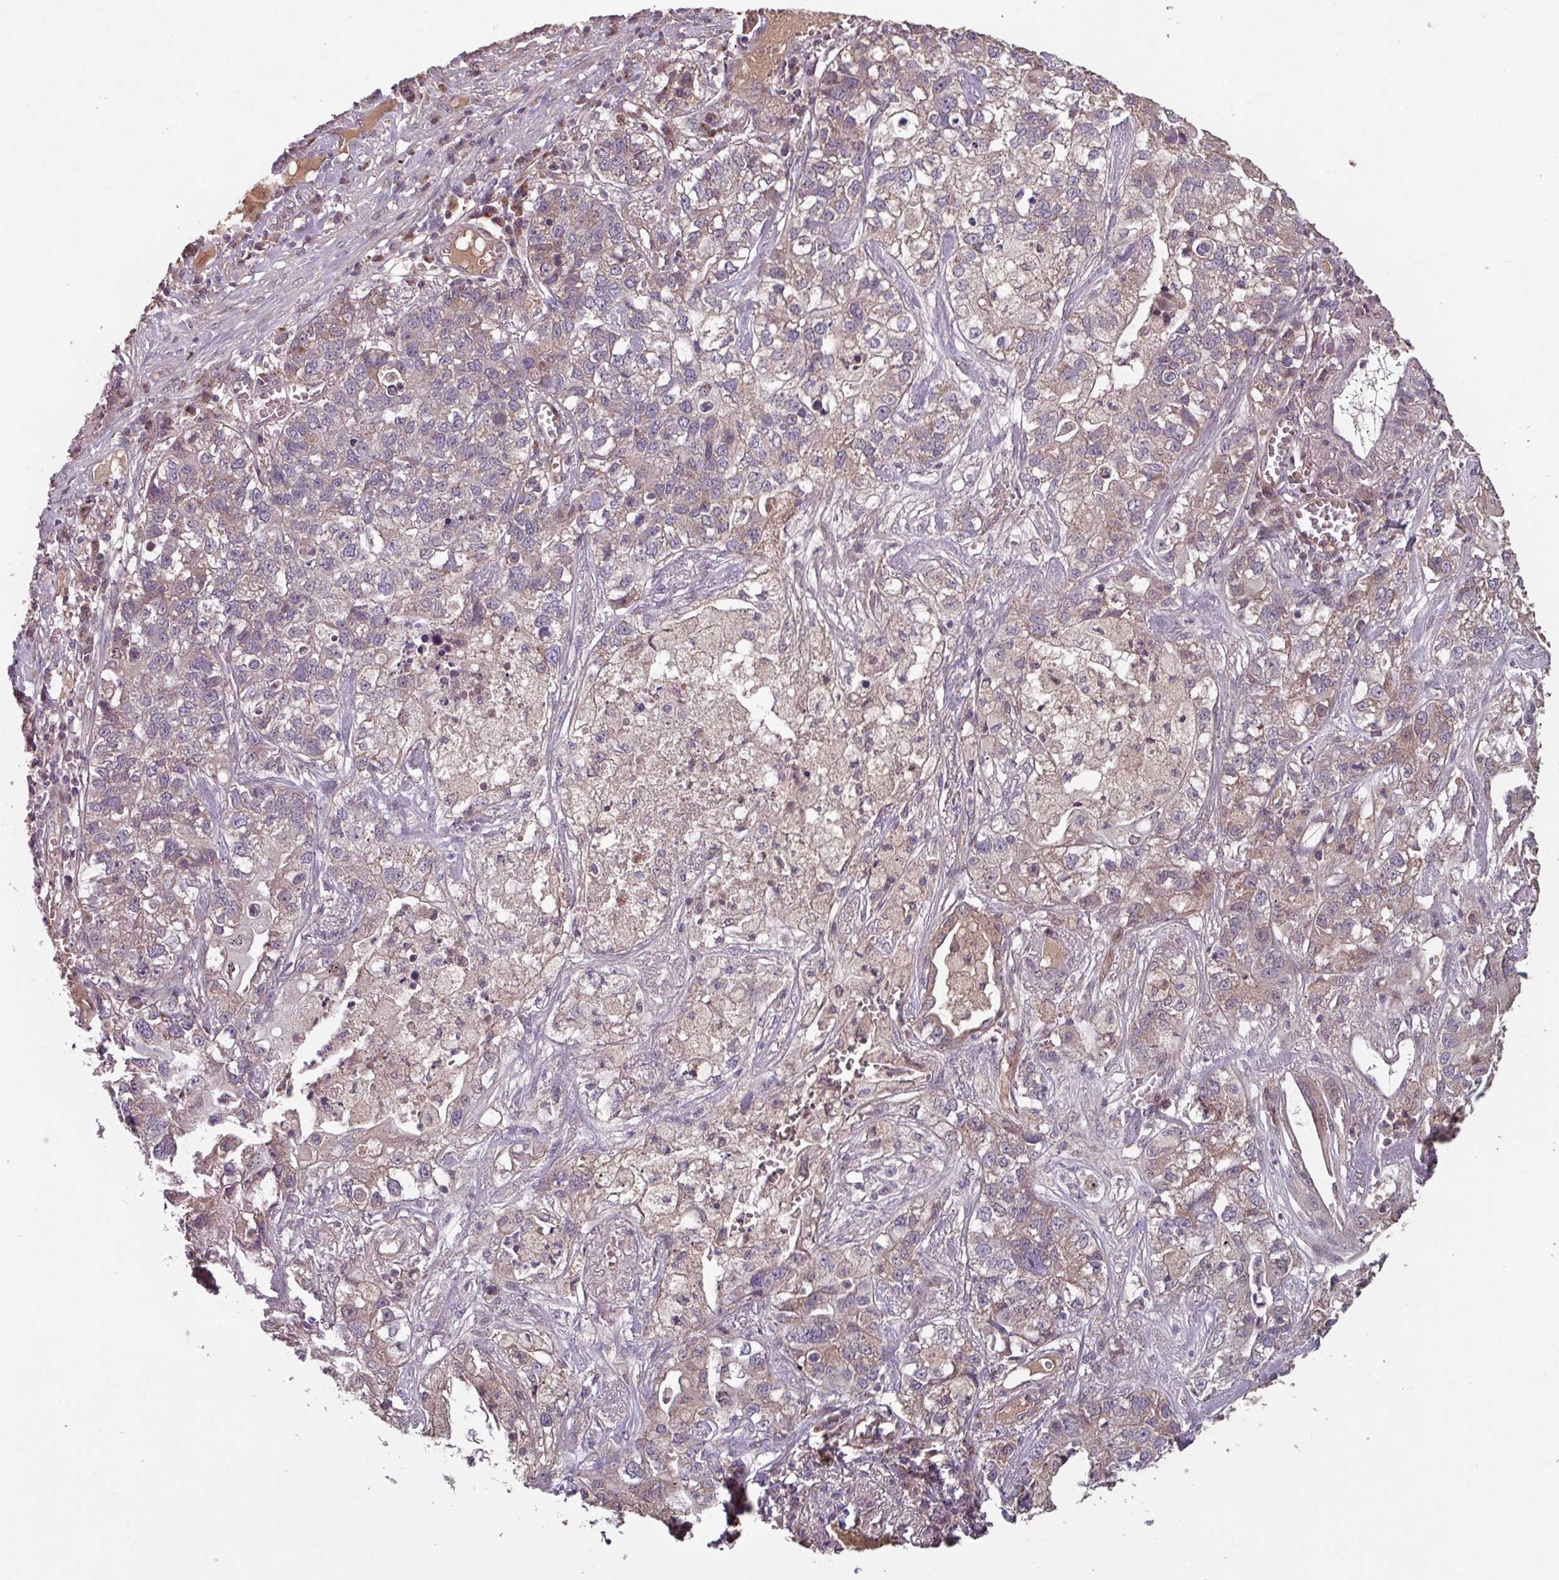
{"staining": {"intensity": "weak", "quantity": "25%-75%", "location": "cytoplasmic/membranous"}, "tissue": "lung cancer", "cell_type": "Tumor cells", "image_type": "cancer", "snomed": [{"axis": "morphology", "description": "Adenocarcinoma, NOS"}, {"axis": "topography", "description": "Lung"}], "caption": "High-power microscopy captured an immunohistochemistry (IHC) image of lung adenocarcinoma, revealing weak cytoplasmic/membranous staining in about 25%-75% of tumor cells.", "gene": "TMEM88", "patient": {"sex": "male", "age": 49}}